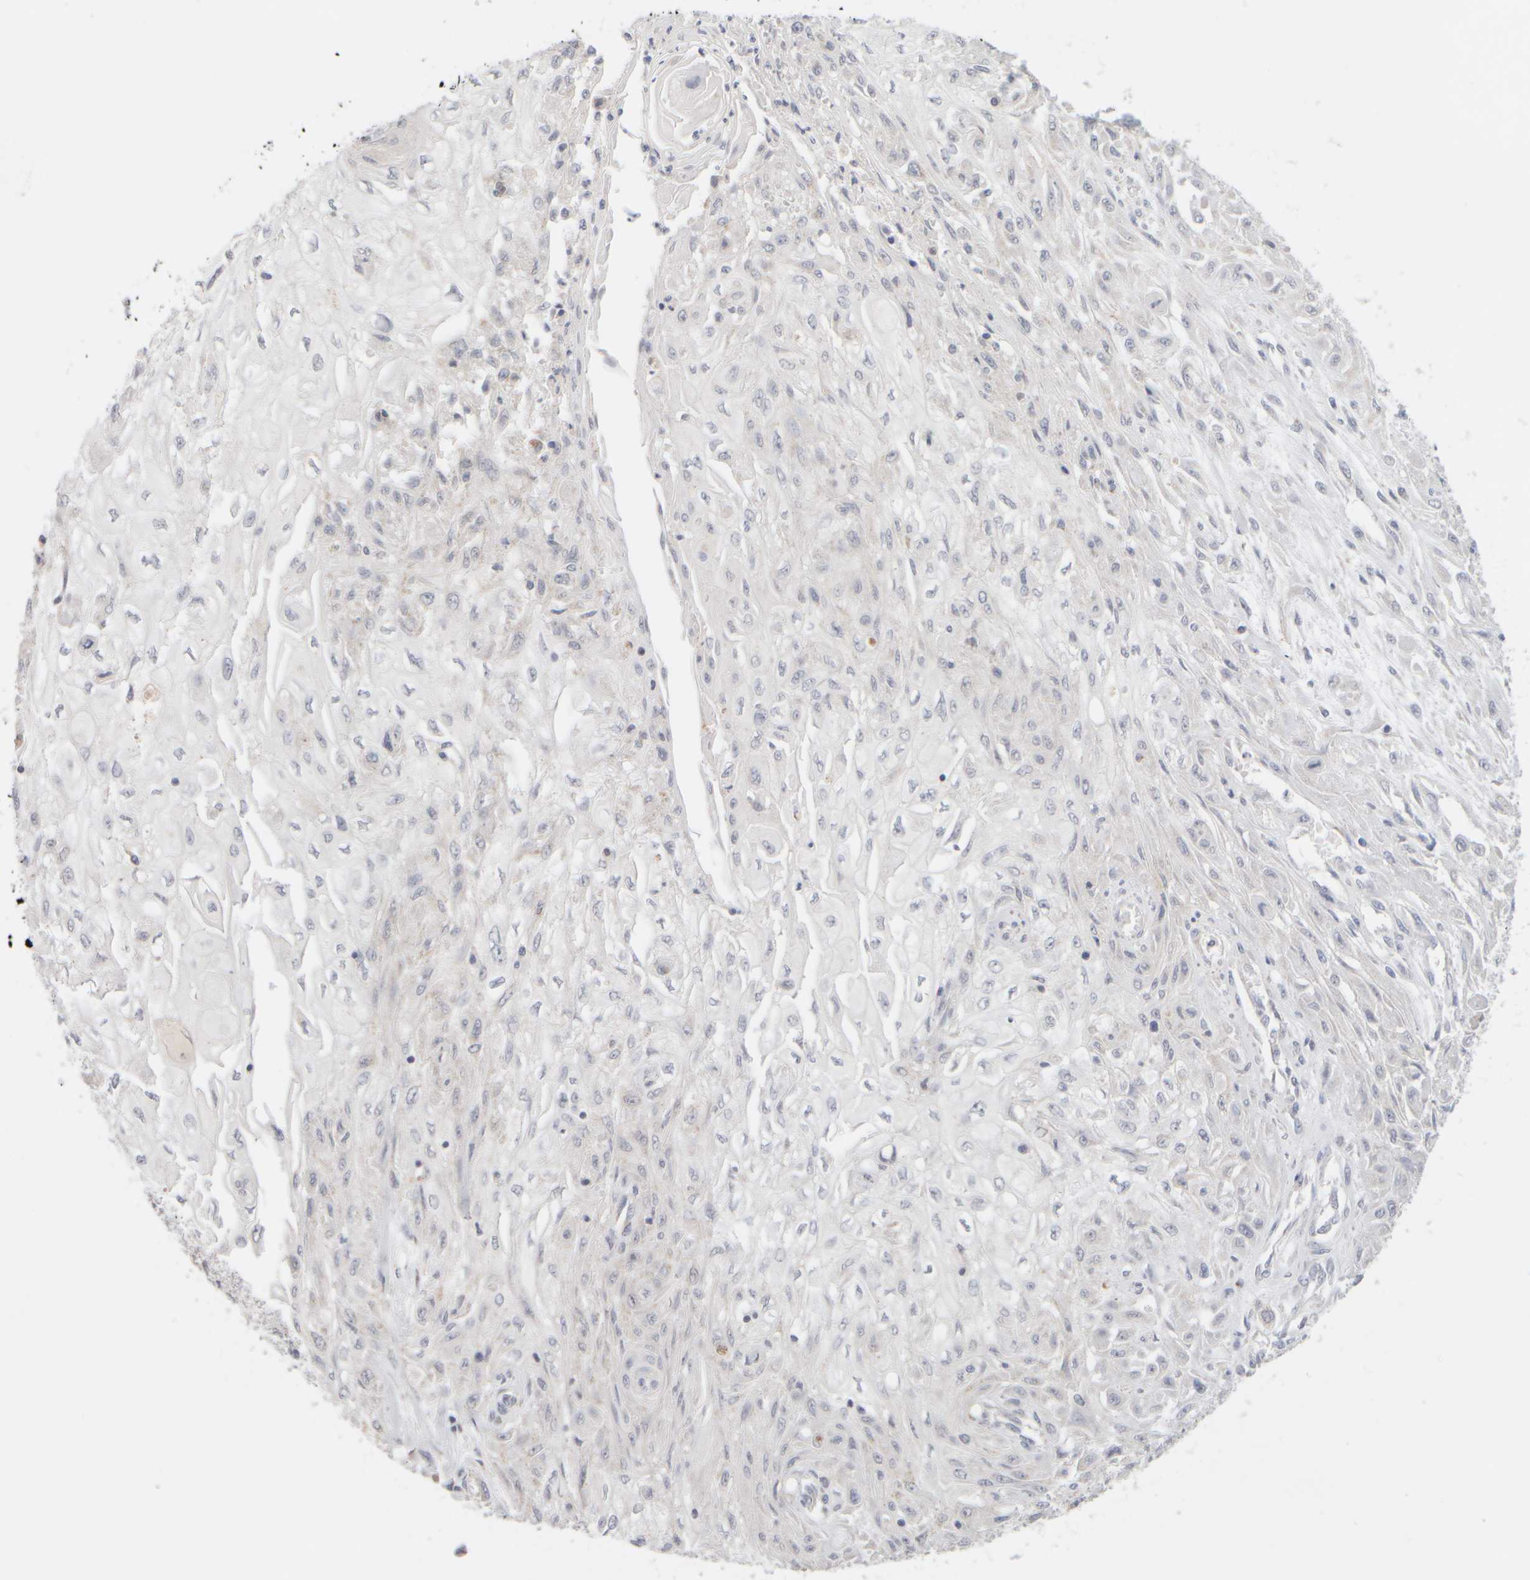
{"staining": {"intensity": "negative", "quantity": "none", "location": "none"}, "tissue": "skin cancer", "cell_type": "Tumor cells", "image_type": "cancer", "snomed": [{"axis": "morphology", "description": "Squamous cell carcinoma, NOS"}, {"axis": "morphology", "description": "Squamous cell carcinoma, metastatic, NOS"}, {"axis": "topography", "description": "Skin"}, {"axis": "topography", "description": "Lymph node"}], "caption": "Tumor cells are negative for protein expression in human skin cancer.", "gene": "ZNF112", "patient": {"sex": "male", "age": 75}}